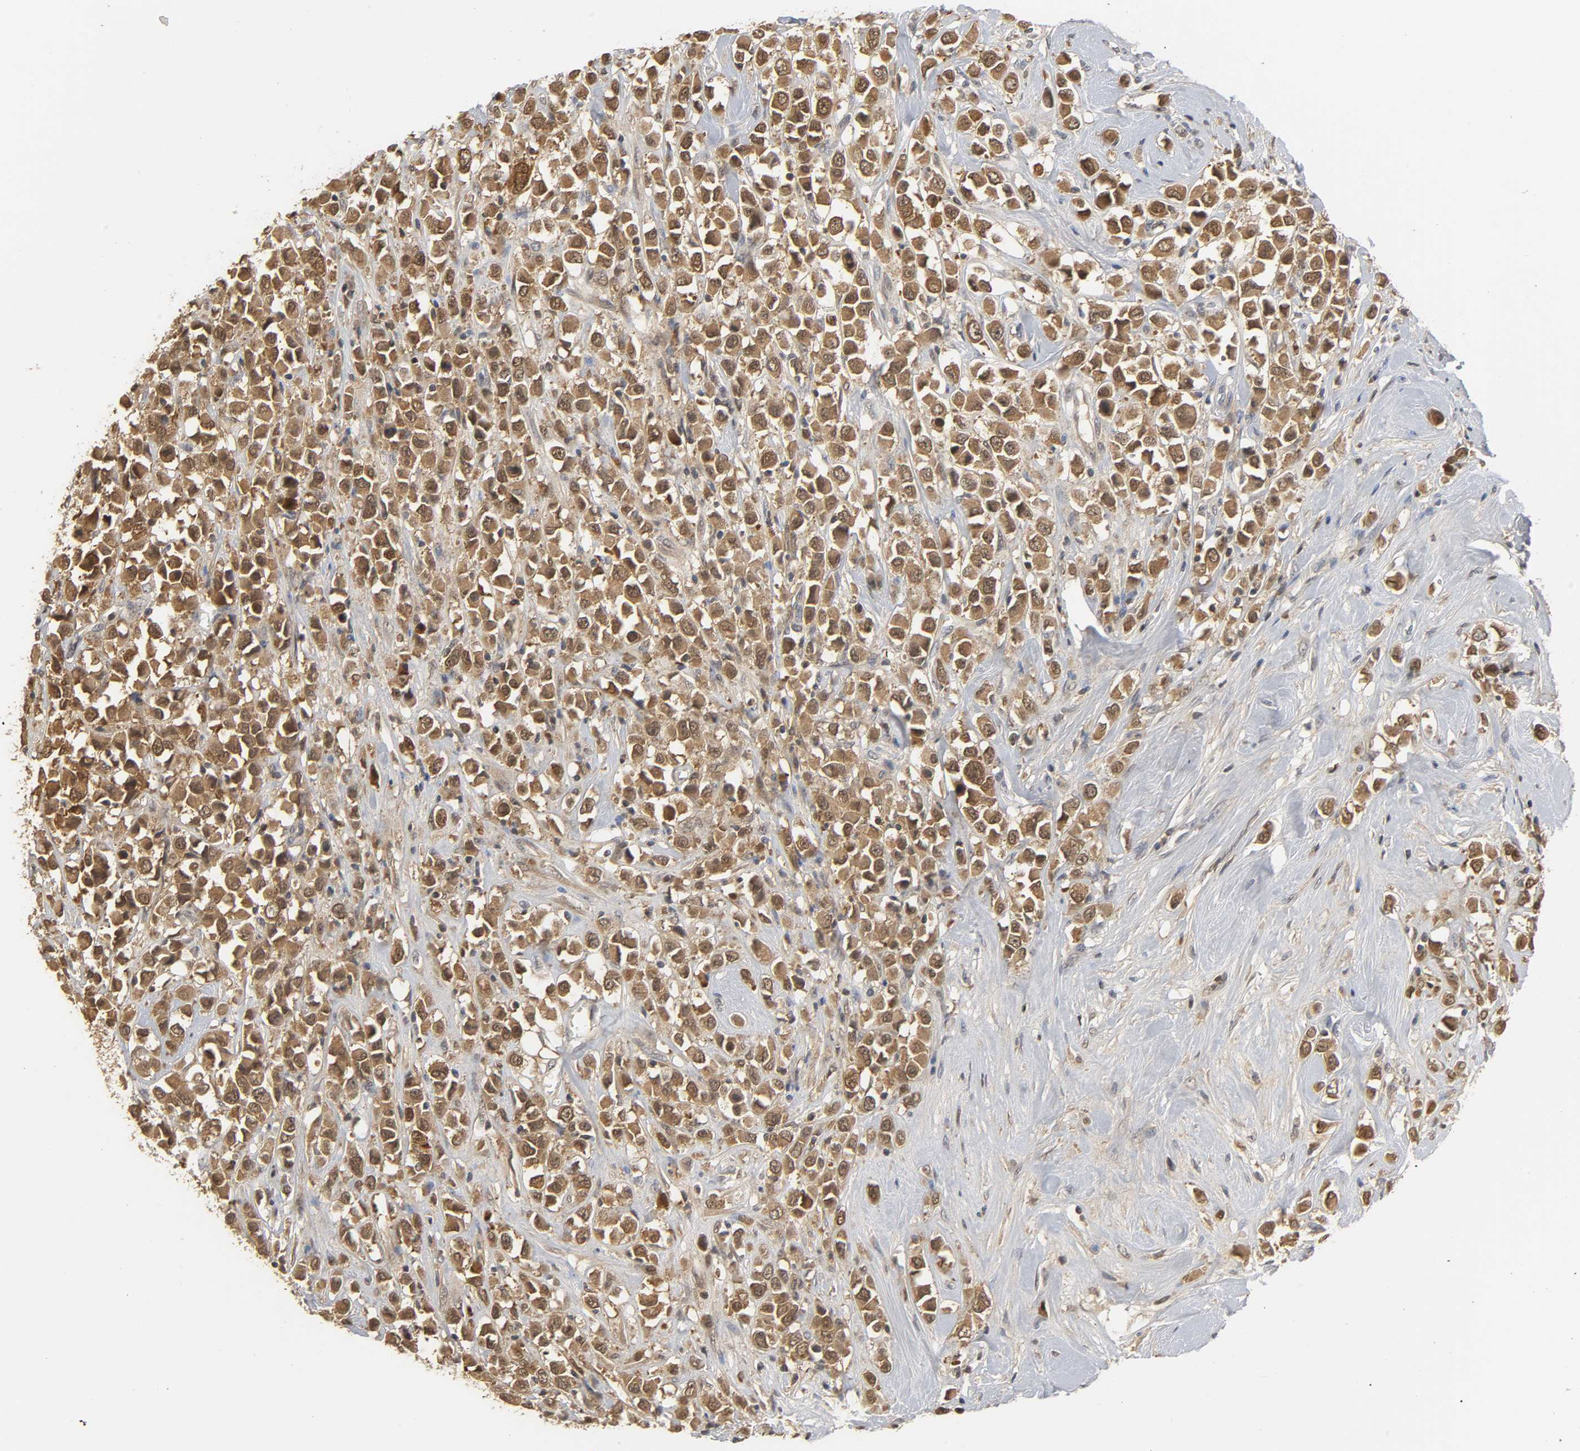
{"staining": {"intensity": "strong", "quantity": ">75%", "location": "cytoplasmic/membranous,nuclear"}, "tissue": "breast cancer", "cell_type": "Tumor cells", "image_type": "cancer", "snomed": [{"axis": "morphology", "description": "Duct carcinoma"}, {"axis": "topography", "description": "Breast"}], "caption": "Infiltrating ductal carcinoma (breast) was stained to show a protein in brown. There is high levels of strong cytoplasmic/membranous and nuclear staining in approximately >75% of tumor cells.", "gene": "MIF", "patient": {"sex": "female", "age": 61}}